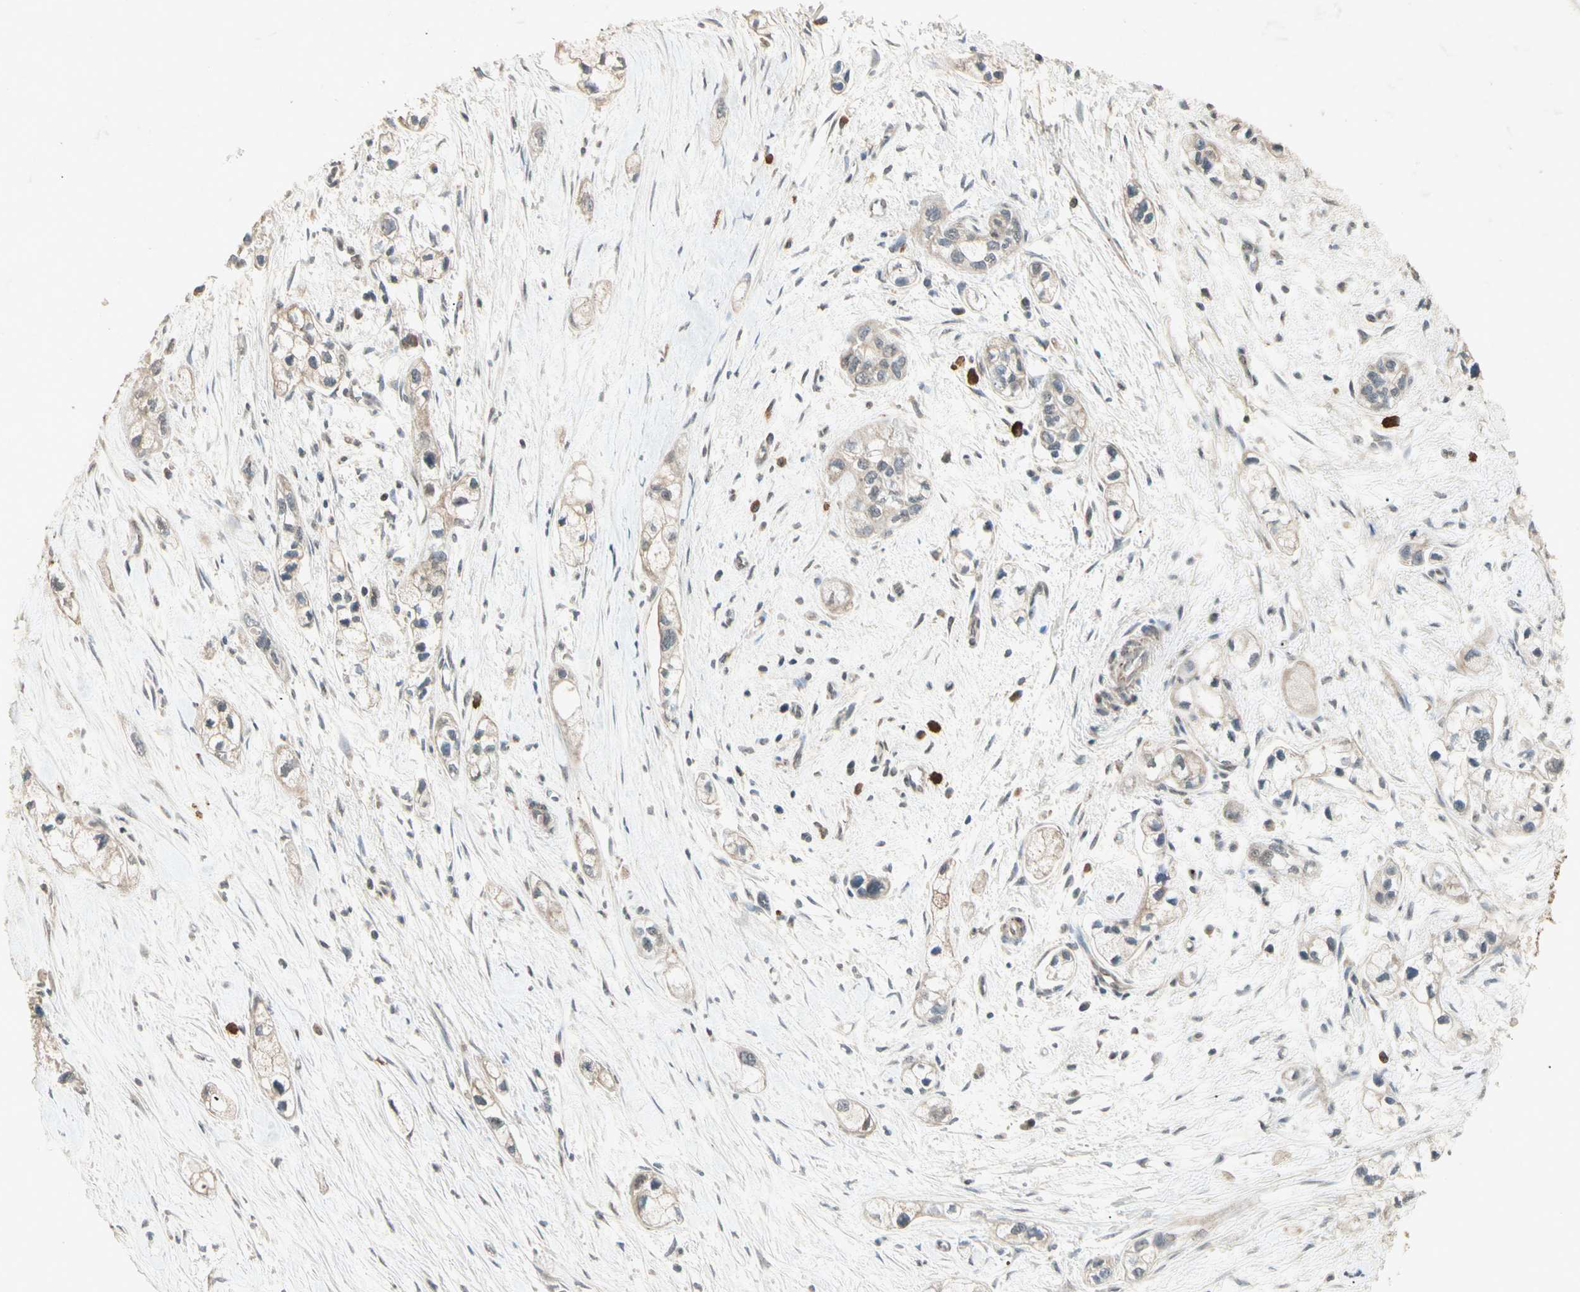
{"staining": {"intensity": "weak", "quantity": "25%-75%", "location": "cytoplasmic/membranous"}, "tissue": "pancreatic cancer", "cell_type": "Tumor cells", "image_type": "cancer", "snomed": [{"axis": "morphology", "description": "Adenocarcinoma, NOS"}, {"axis": "topography", "description": "Pancreas"}], "caption": "Approximately 25%-75% of tumor cells in pancreatic cancer demonstrate weak cytoplasmic/membranous protein staining as visualized by brown immunohistochemical staining.", "gene": "CP", "patient": {"sex": "male", "age": 74}}